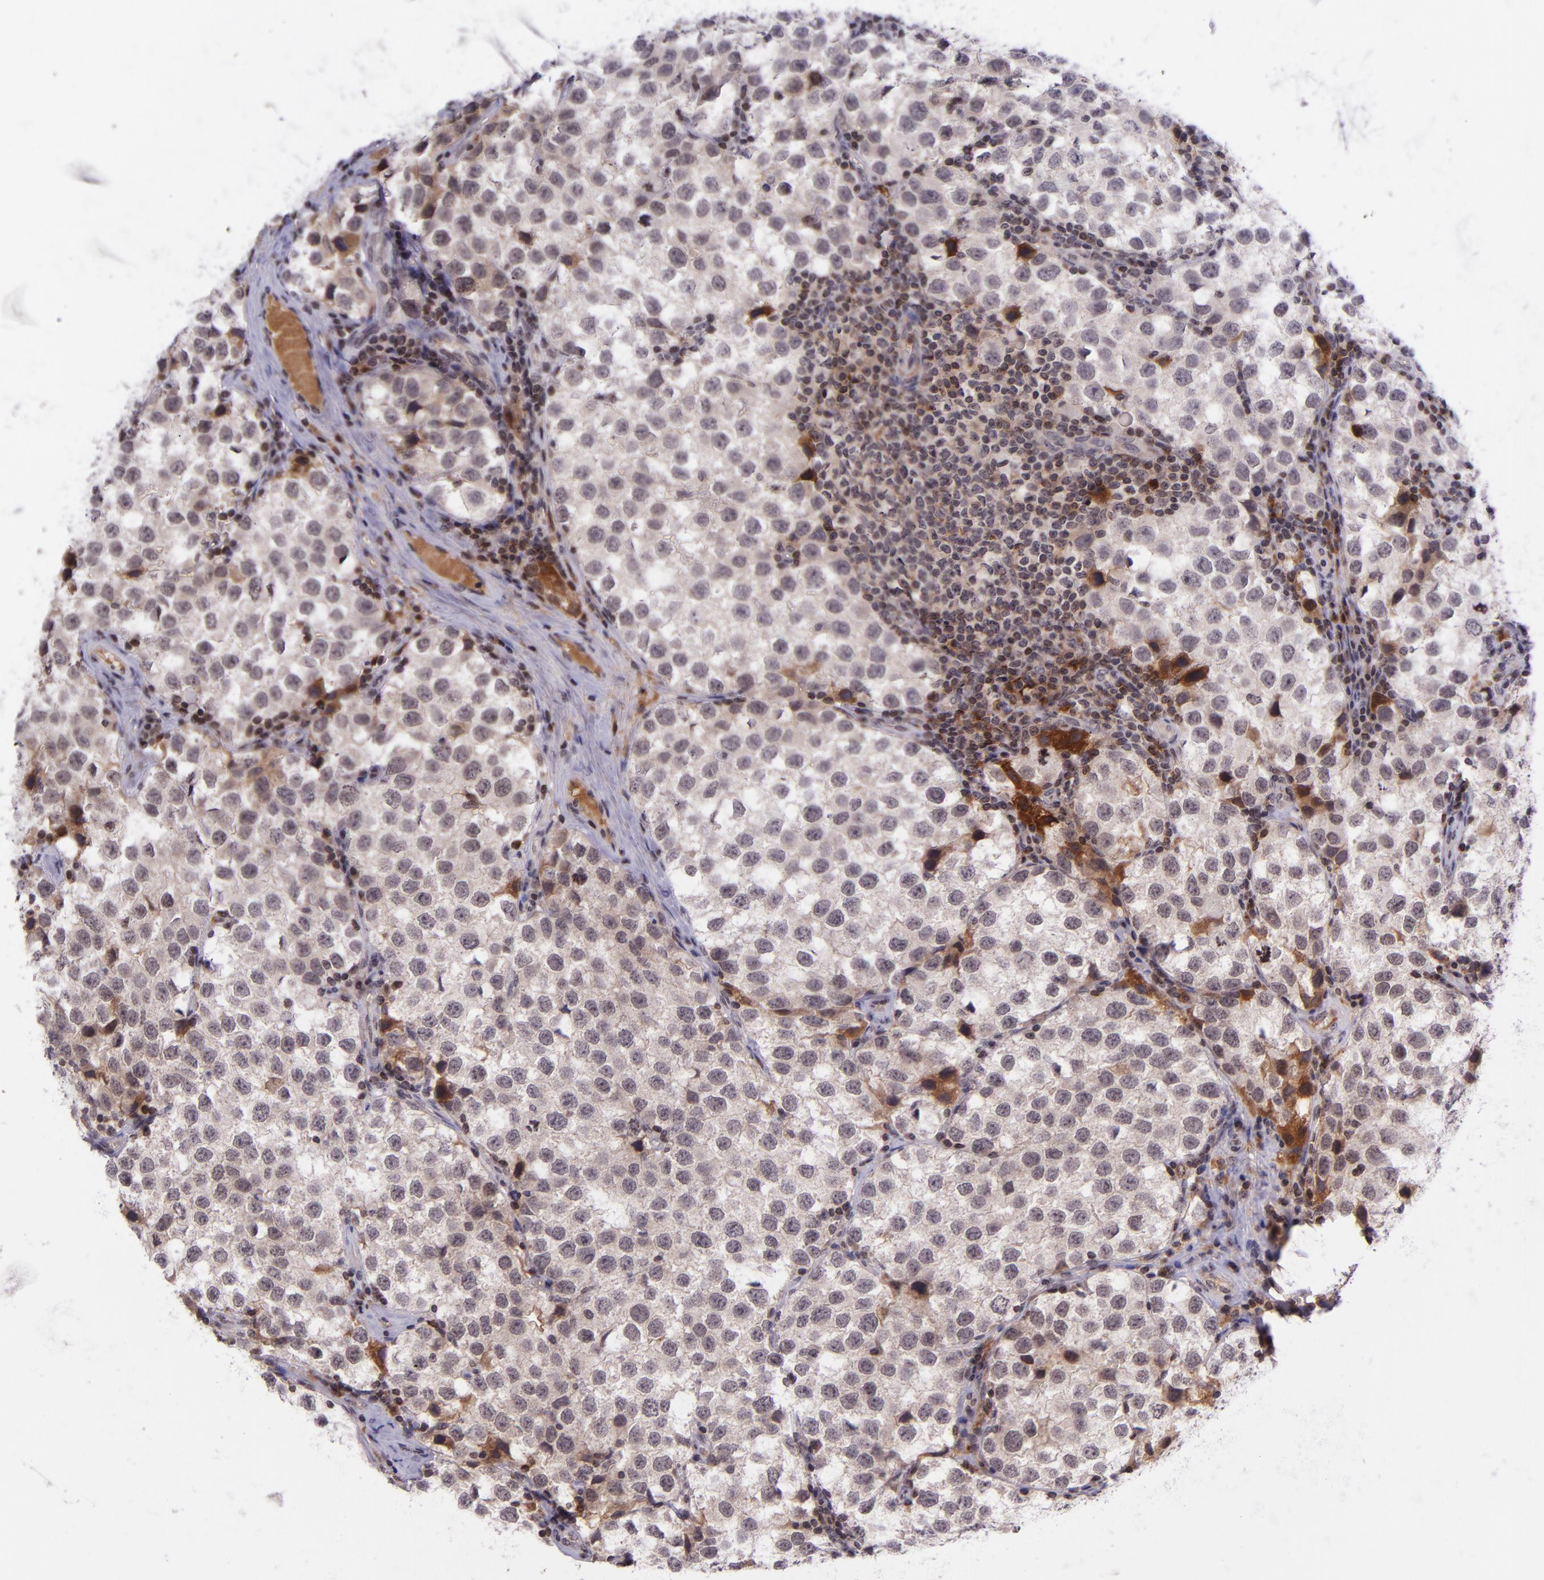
{"staining": {"intensity": "weak", "quantity": "25%-75%", "location": "cytoplasmic/membranous"}, "tissue": "testis cancer", "cell_type": "Tumor cells", "image_type": "cancer", "snomed": [{"axis": "morphology", "description": "Seminoma, NOS"}, {"axis": "topography", "description": "Testis"}], "caption": "Testis seminoma stained for a protein displays weak cytoplasmic/membranous positivity in tumor cells.", "gene": "SELL", "patient": {"sex": "male", "age": 39}}